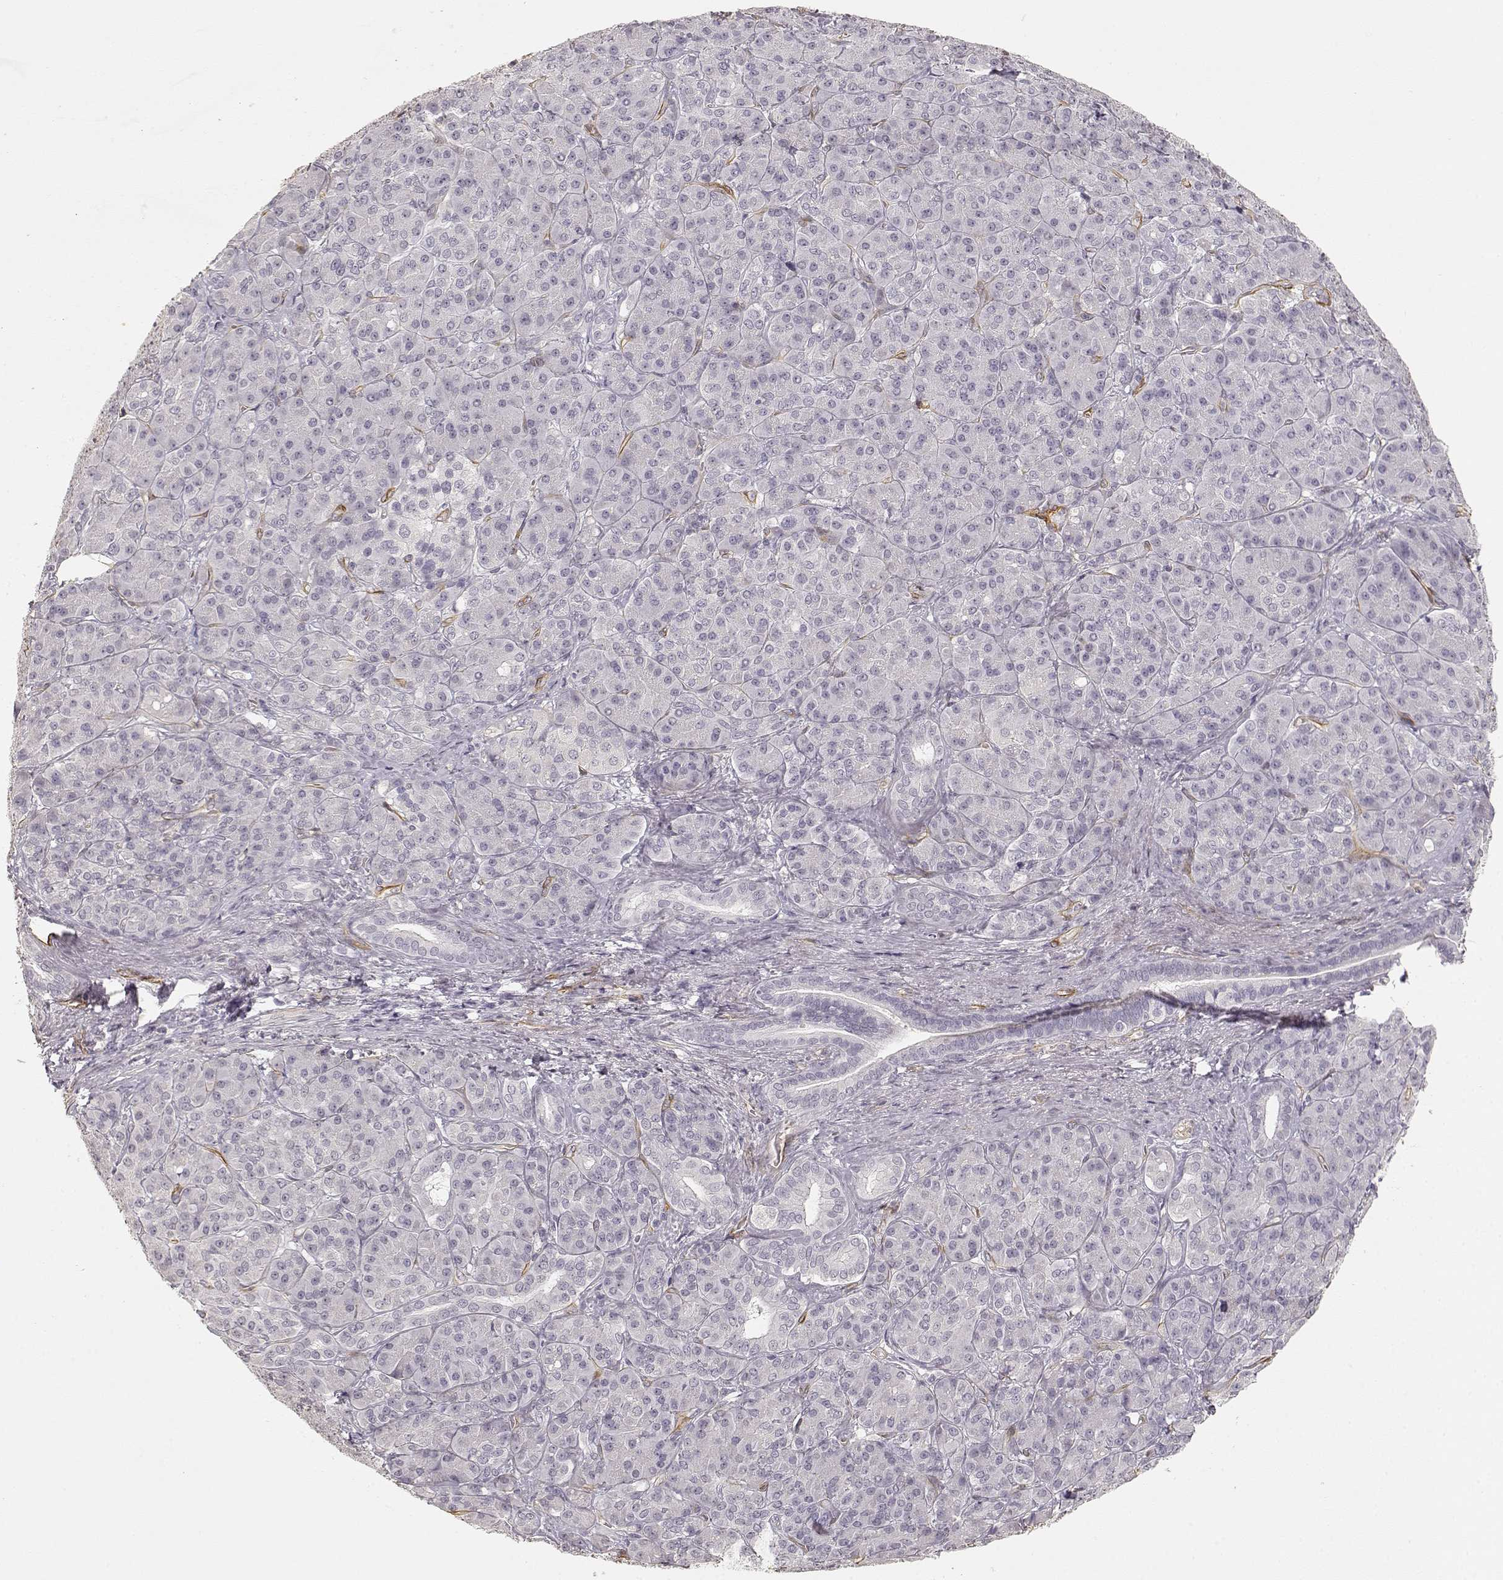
{"staining": {"intensity": "negative", "quantity": "none", "location": "none"}, "tissue": "pancreatic cancer", "cell_type": "Tumor cells", "image_type": "cancer", "snomed": [{"axis": "morphology", "description": "Normal tissue, NOS"}, {"axis": "morphology", "description": "Inflammation, NOS"}, {"axis": "morphology", "description": "Adenocarcinoma, NOS"}, {"axis": "topography", "description": "Pancreas"}], "caption": "This is a photomicrograph of immunohistochemistry (IHC) staining of pancreatic cancer (adenocarcinoma), which shows no staining in tumor cells. (Stains: DAB (3,3'-diaminobenzidine) IHC with hematoxylin counter stain, Microscopy: brightfield microscopy at high magnification).", "gene": "LAMA4", "patient": {"sex": "male", "age": 57}}